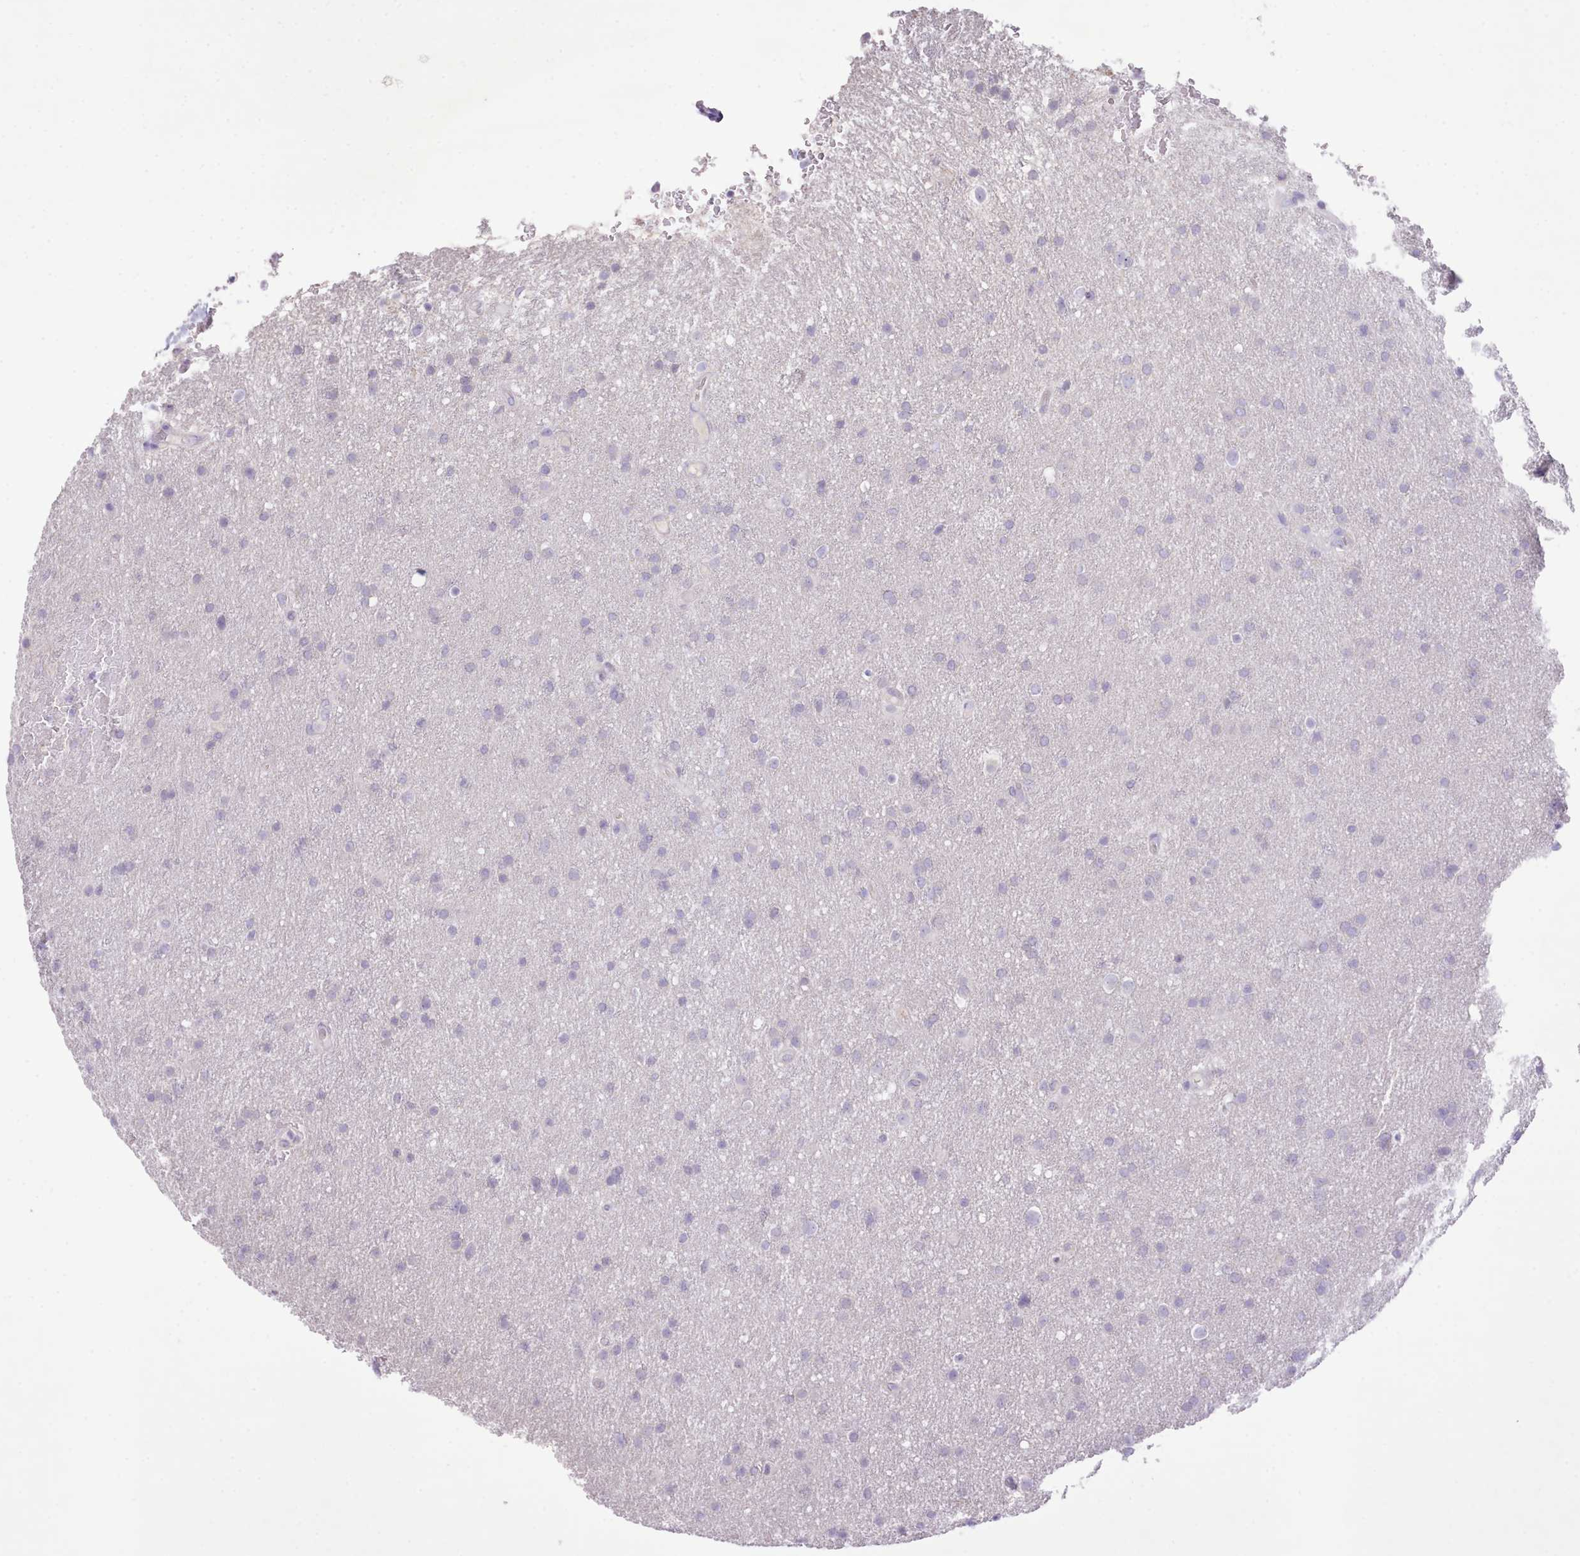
{"staining": {"intensity": "negative", "quantity": "none", "location": "none"}, "tissue": "glioma", "cell_type": "Tumor cells", "image_type": "cancer", "snomed": [{"axis": "morphology", "description": "Glioma, malignant, Low grade"}, {"axis": "topography", "description": "Brain"}], "caption": "Human glioma stained for a protein using IHC shows no positivity in tumor cells.", "gene": "CCL1", "patient": {"sex": "female", "age": 32}}